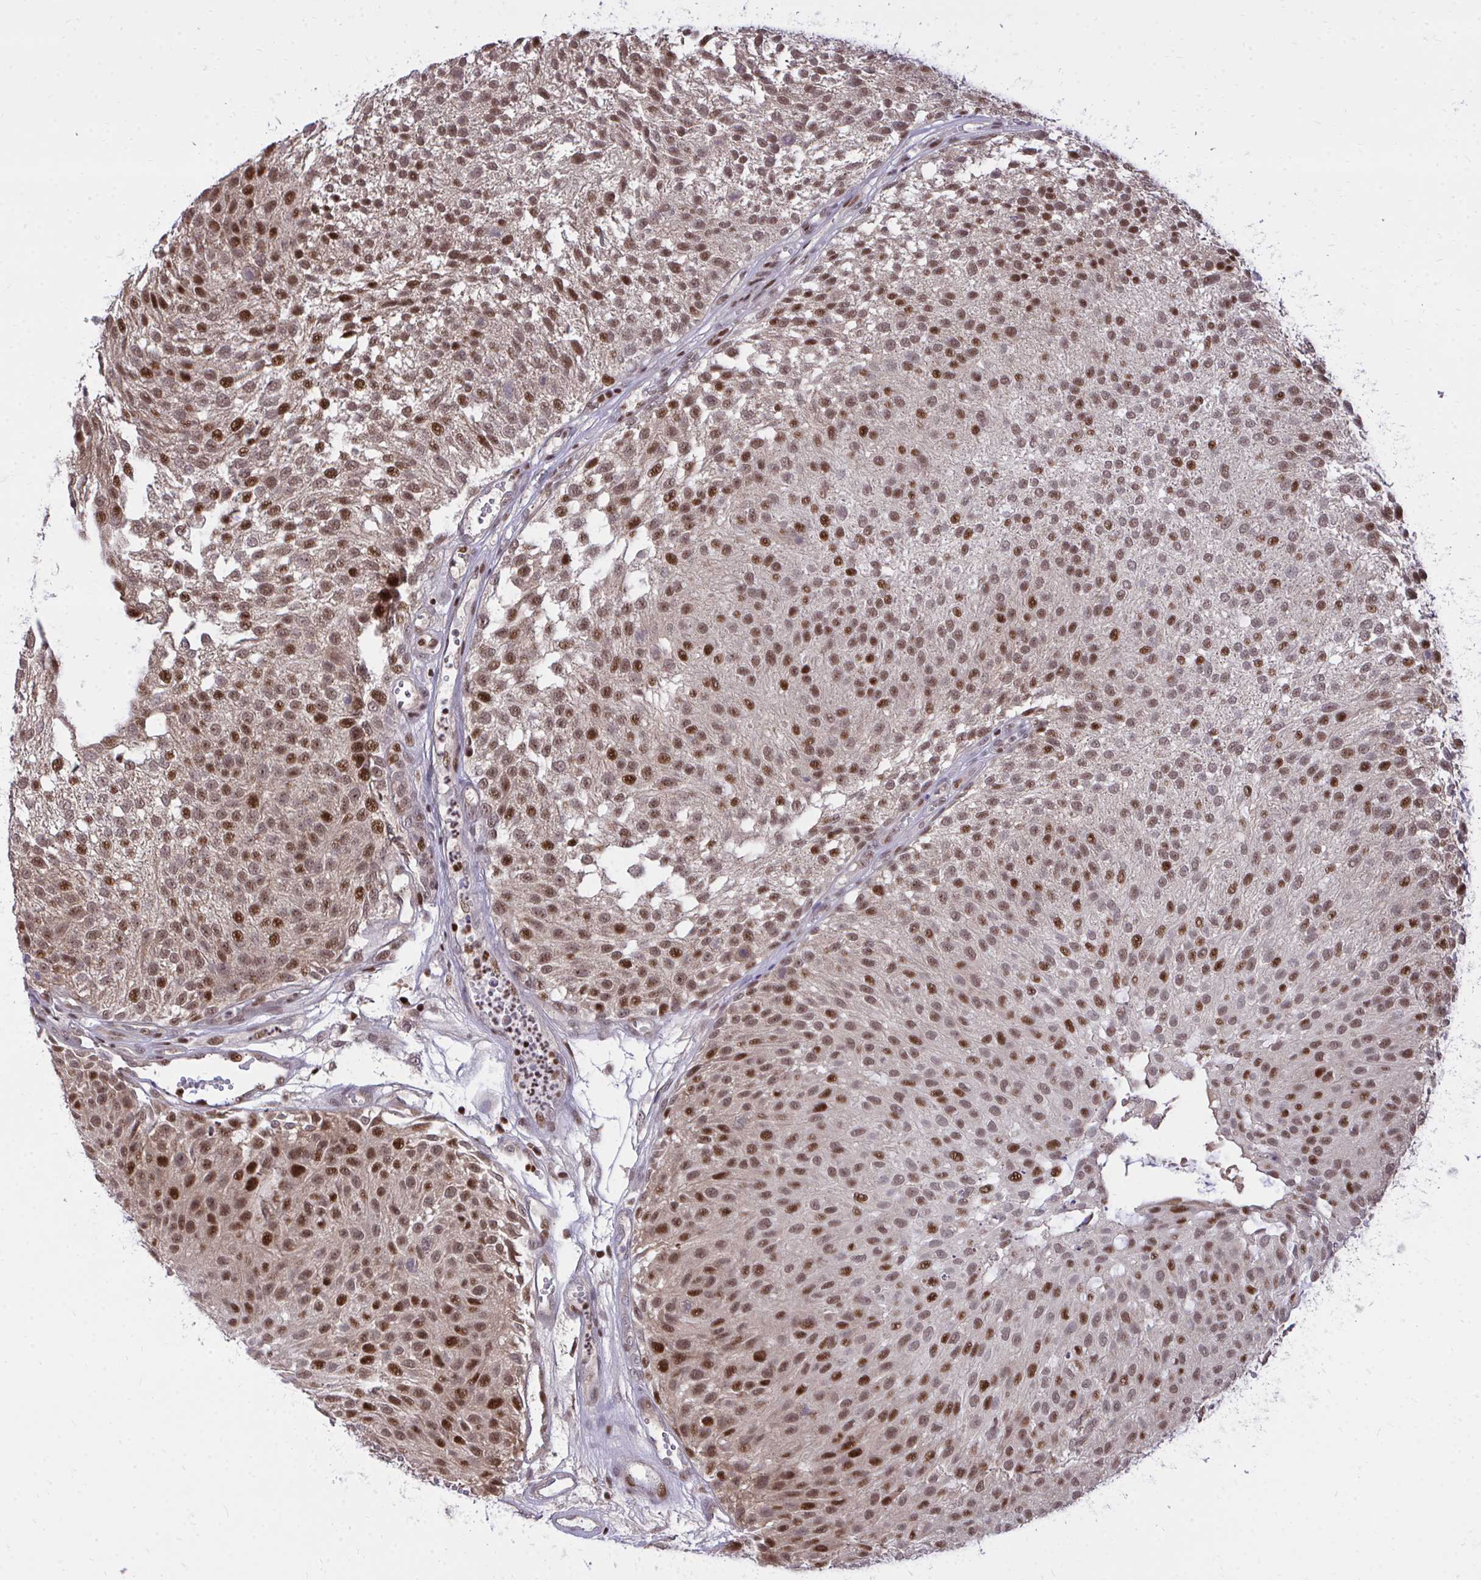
{"staining": {"intensity": "strong", "quantity": ">75%", "location": "nuclear"}, "tissue": "urothelial cancer", "cell_type": "Tumor cells", "image_type": "cancer", "snomed": [{"axis": "morphology", "description": "Urothelial carcinoma, NOS"}, {"axis": "topography", "description": "Urinary bladder"}], "caption": "This is a histology image of immunohistochemistry staining of transitional cell carcinoma, which shows strong expression in the nuclear of tumor cells.", "gene": "C14orf39", "patient": {"sex": "male", "age": 84}}